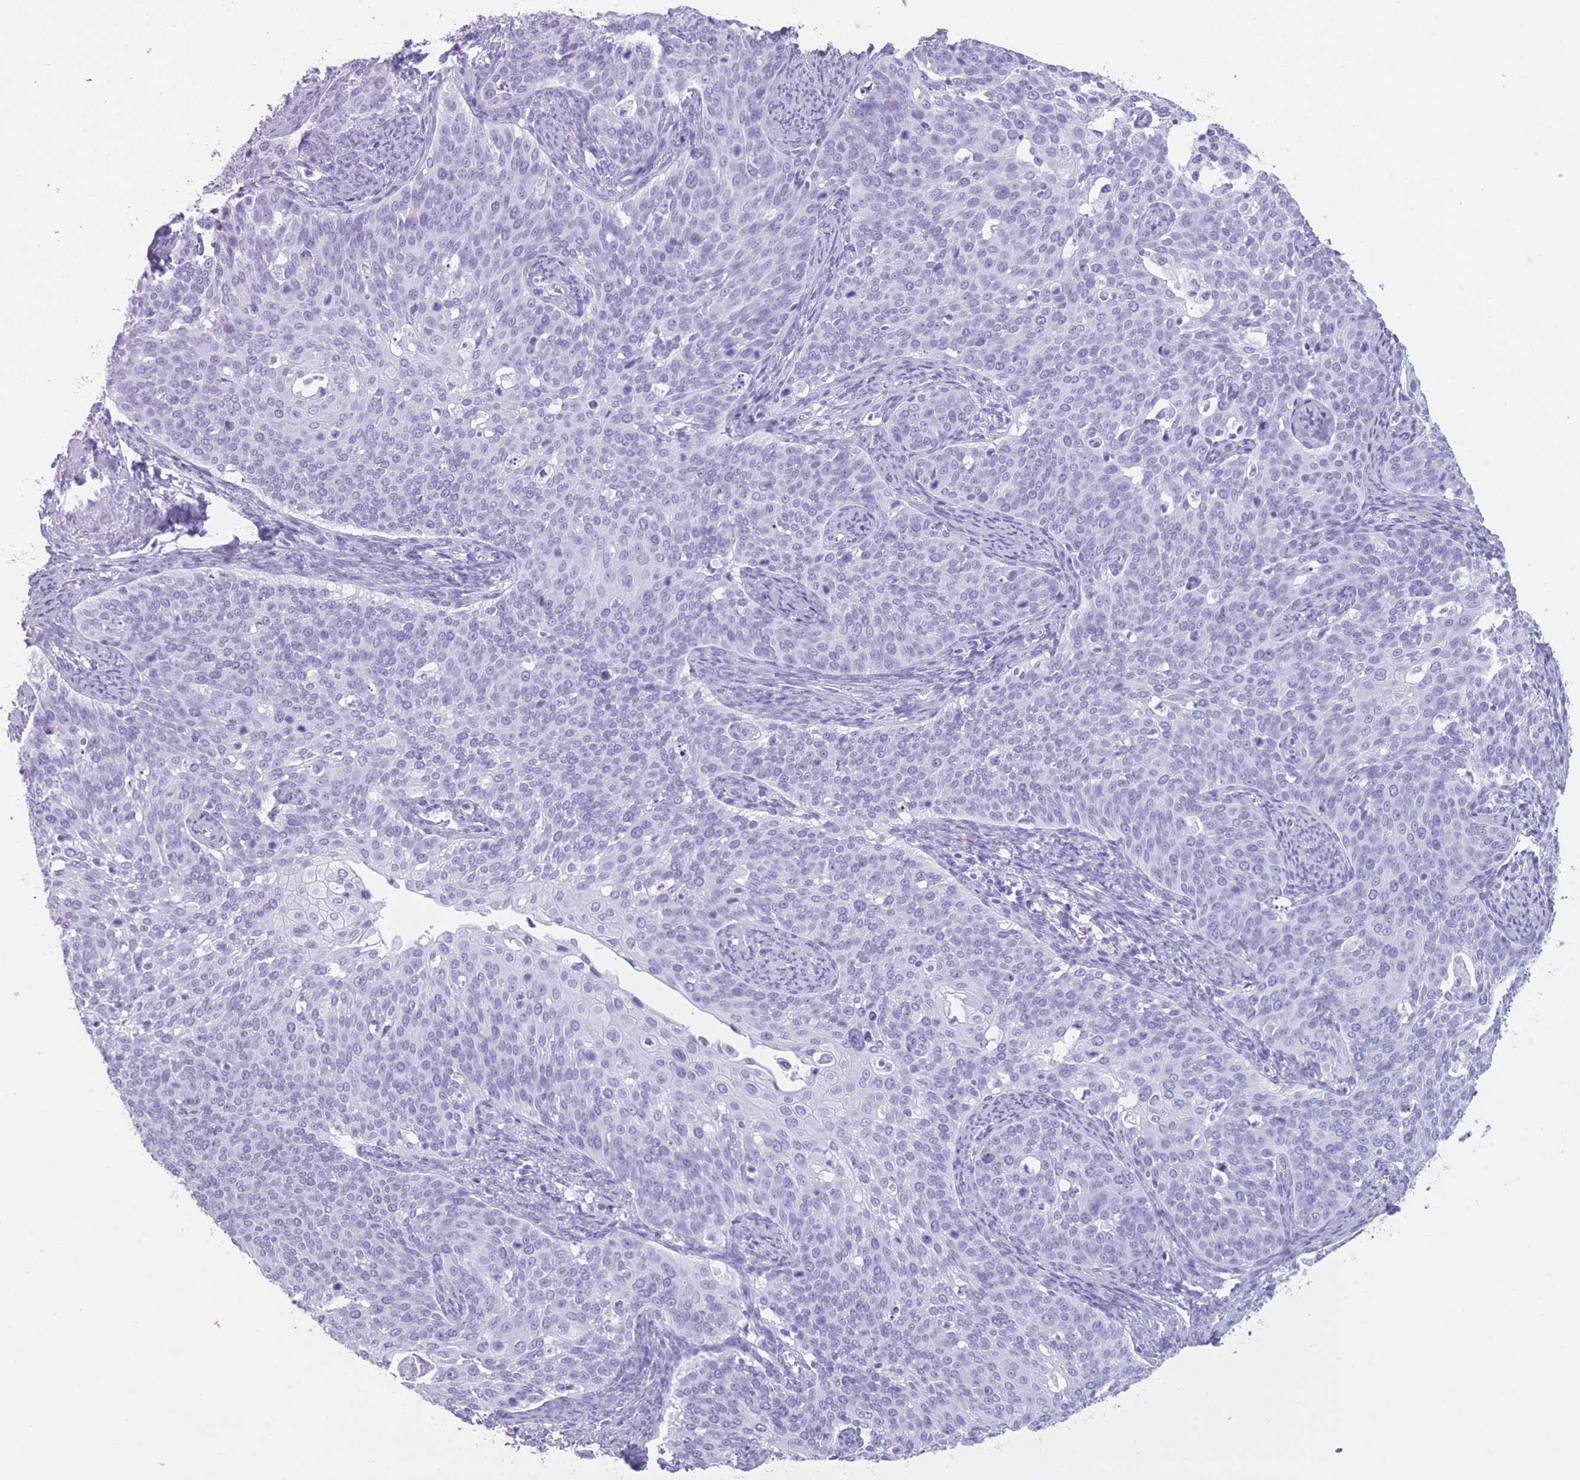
{"staining": {"intensity": "negative", "quantity": "none", "location": "none"}, "tissue": "cervical cancer", "cell_type": "Tumor cells", "image_type": "cancer", "snomed": [{"axis": "morphology", "description": "Squamous cell carcinoma, NOS"}, {"axis": "topography", "description": "Cervix"}], "caption": "The micrograph exhibits no significant expression in tumor cells of cervical squamous cell carcinoma.", "gene": "OR4F21", "patient": {"sex": "female", "age": 44}}